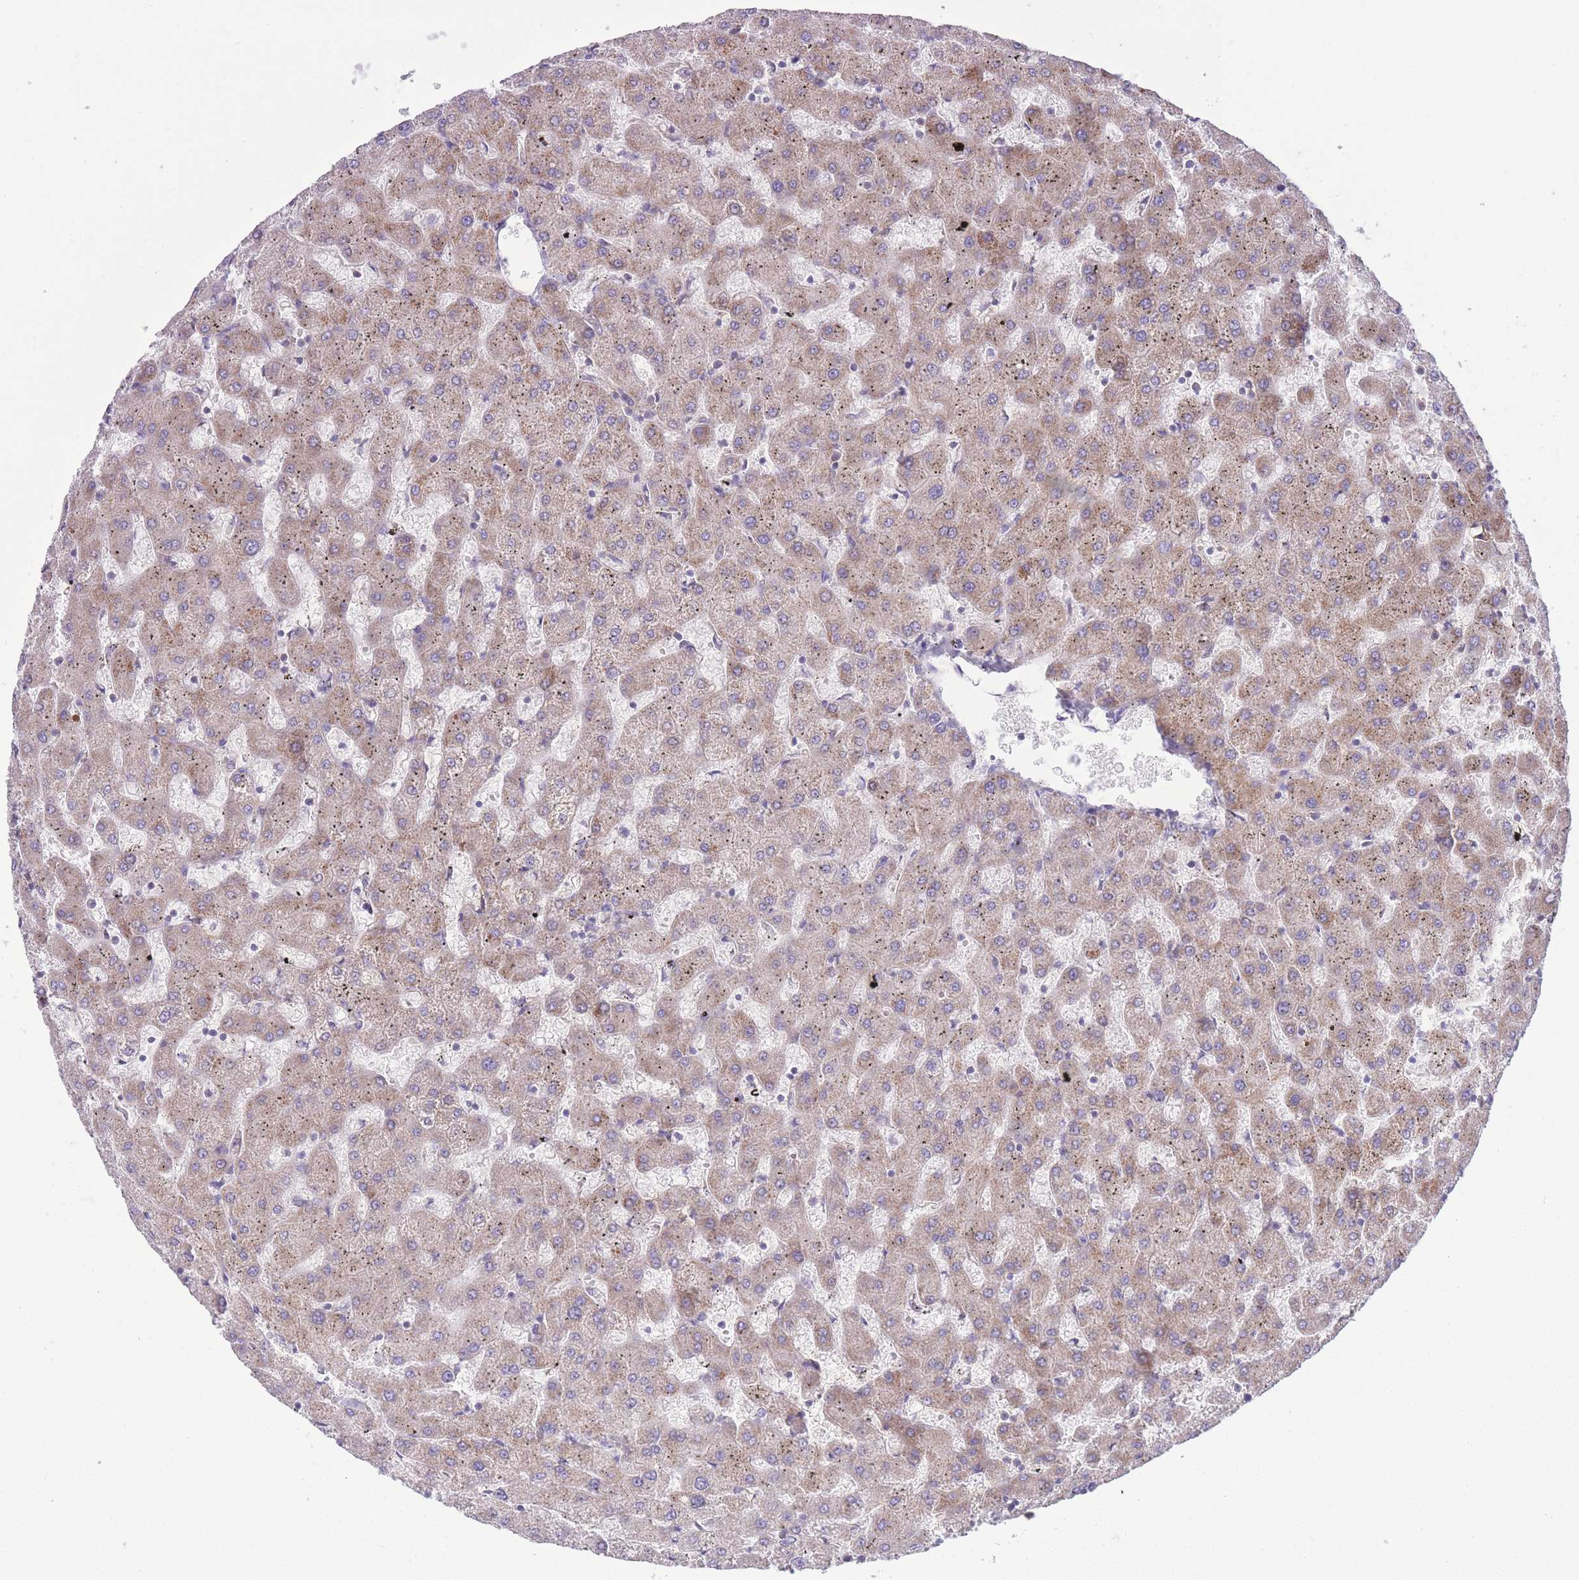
{"staining": {"intensity": "negative", "quantity": "none", "location": "none"}, "tissue": "liver", "cell_type": "Cholangiocytes", "image_type": "normal", "snomed": [{"axis": "morphology", "description": "Normal tissue, NOS"}, {"axis": "topography", "description": "Liver"}], "caption": "DAB (3,3'-diaminobenzidine) immunohistochemical staining of benign liver shows no significant positivity in cholangiocytes.", "gene": "CCT6A", "patient": {"sex": "female", "age": 63}}